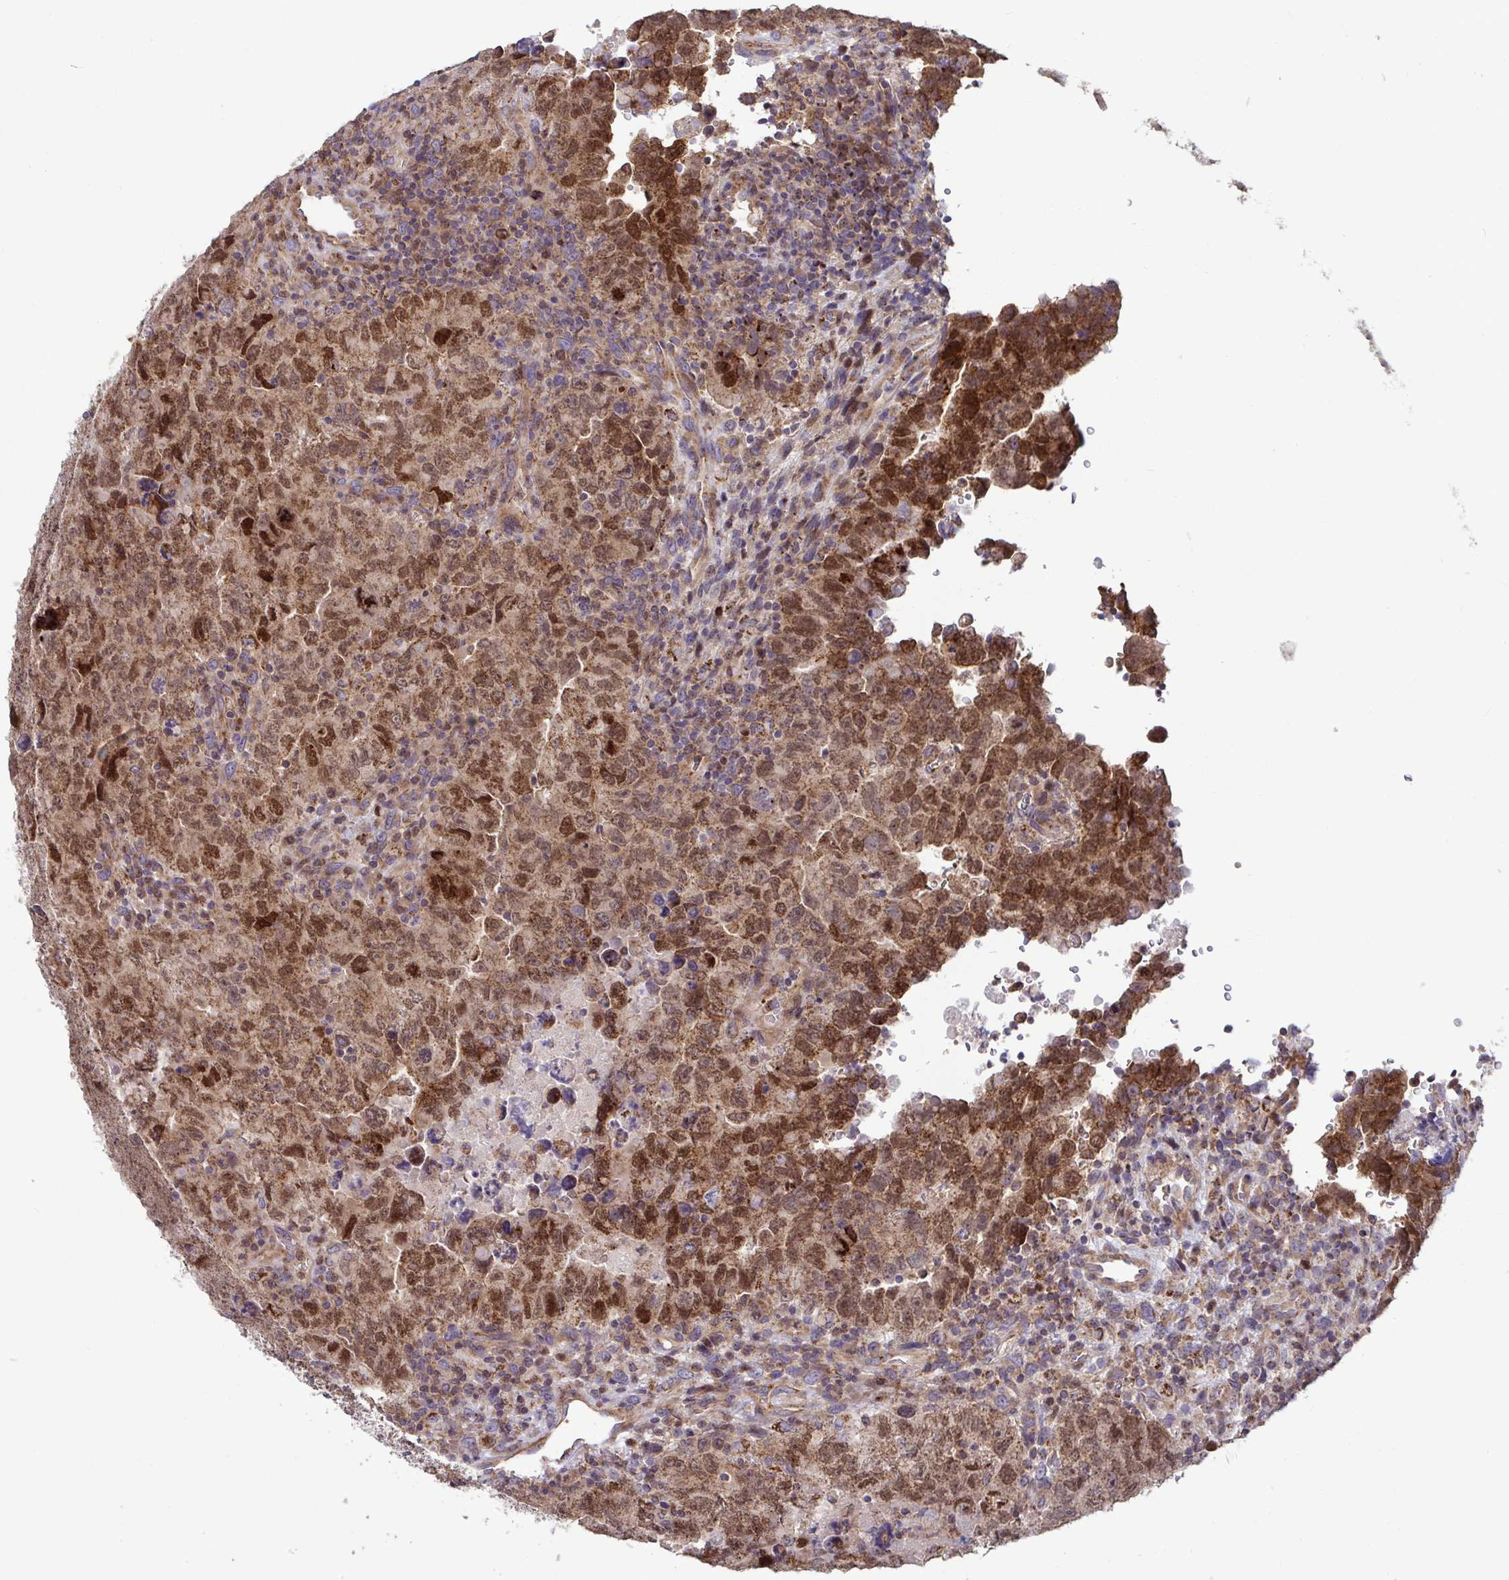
{"staining": {"intensity": "strong", "quantity": ">75%", "location": "cytoplasmic/membranous,nuclear"}, "tissue": "testis cancer", "cell_type": "Tumor cells", "image_type": "cancer", "snomed": [{"axis": "morphology", "description": "Carcinoma, Embryonal, NOS"}, {"axis": "topography", "description": "Testis"}], "caption": "An image showing strong cytoplasmic/membranous and nuclear expression in approximately >75% of tumor cells in testis cancer, as visualized by brown immunohistochemical staining.", "gene": "SPRY1", "patient": {"sex": "male", "age": 24}}